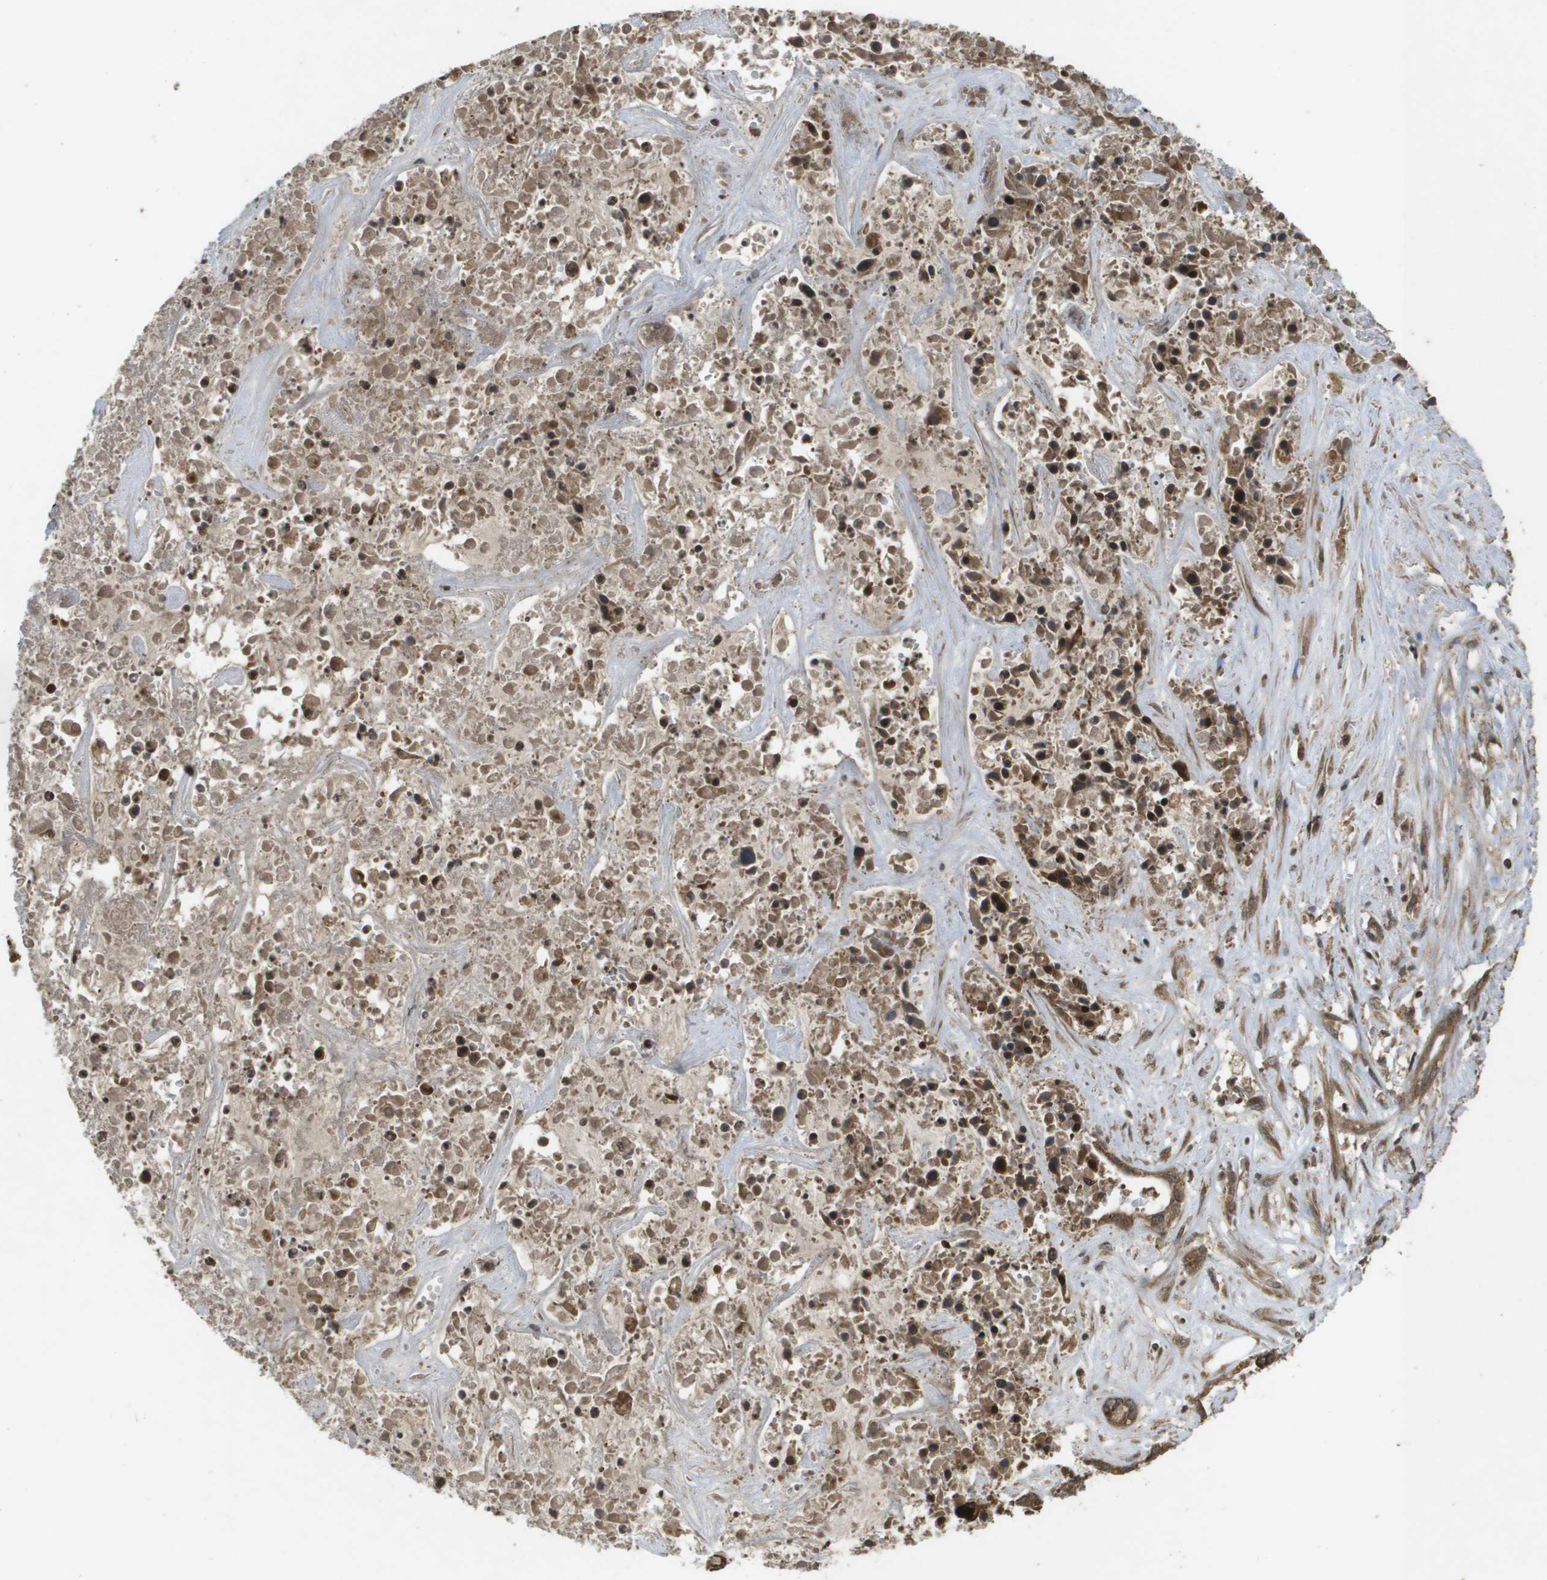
{"staining": {"intensity": "strong", "quantity": ">75%", "location": "cytoplasmic/membranous"}, "tissue": "liver cancer", "cell_type": "Tumor cells", "image_type": "cancer", "snomed": [{"axis": "morphology", "description": "Cholangiocarcinoma"}, {"axis": "topography", "description": "Liver"}], "caption": "Liver cancer stained with immunohistochemistry displays strong cytoplasmic/membranous staining in approximately >75% of tumor cells.", "gene": "KIF11", "patient": {"sex": "female", "age": 65}}